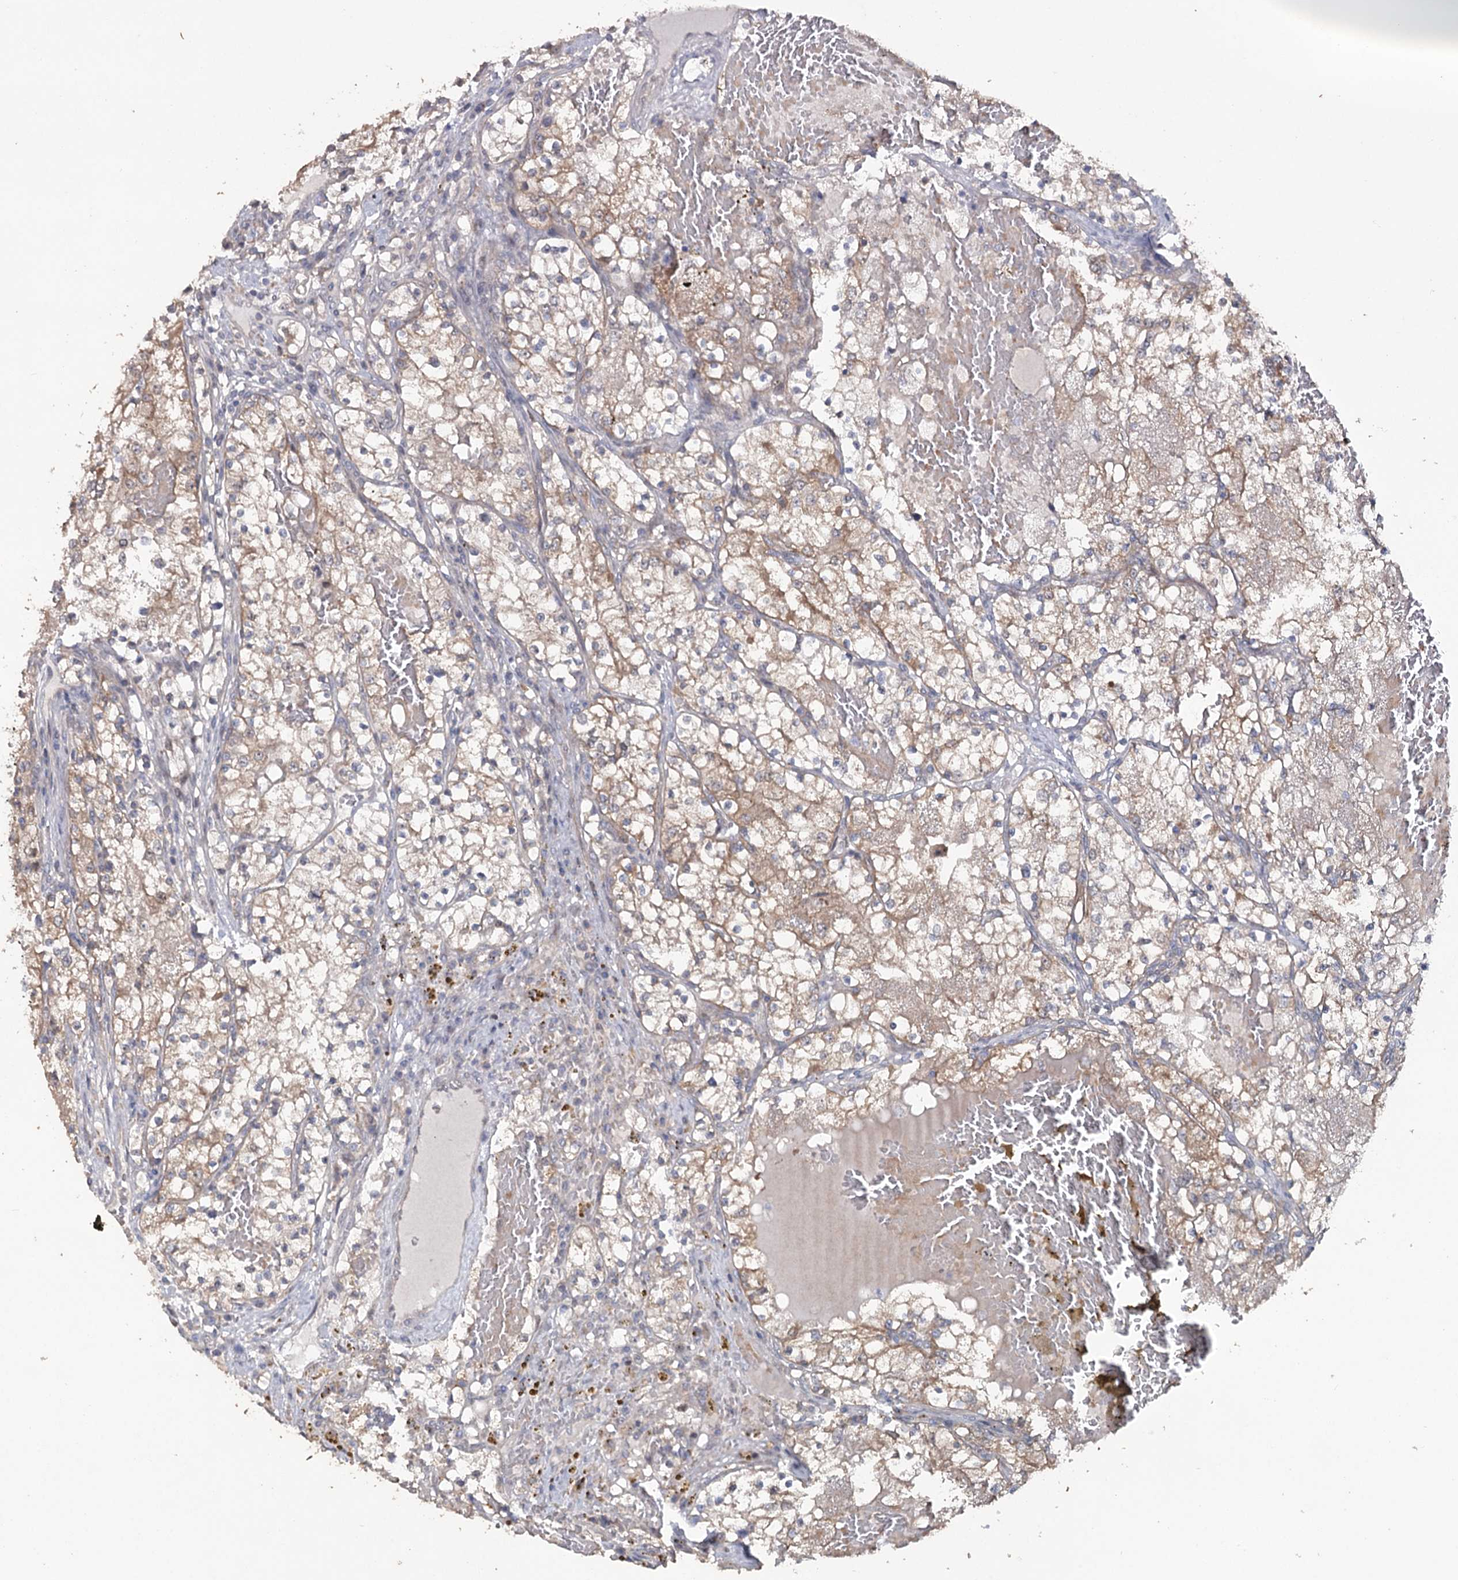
{"staining": {"intensity": "weak", "quantity": "25%-75%", "location": "cytoplasmic/membranous"}, "tissue": "renal cancer", "cell_type": "Tumor cells", "image_type": "cancer", "snomed": [{"axis": "morphology", "description": "Normal tissue, NOS"}, {"axis": "morphology", "description": "Adenocarcinoma, NOS"}, {"axis": "topography", "description": "Kidney"}], "caption": "Protein expression analysis of renal cancer demonstrates weak cytoplasmic/membranous staining in approximately 25%-75% of tumor cells.", "gene": "MAP3K13", "patient": {"sex": "male", "age": 68}}